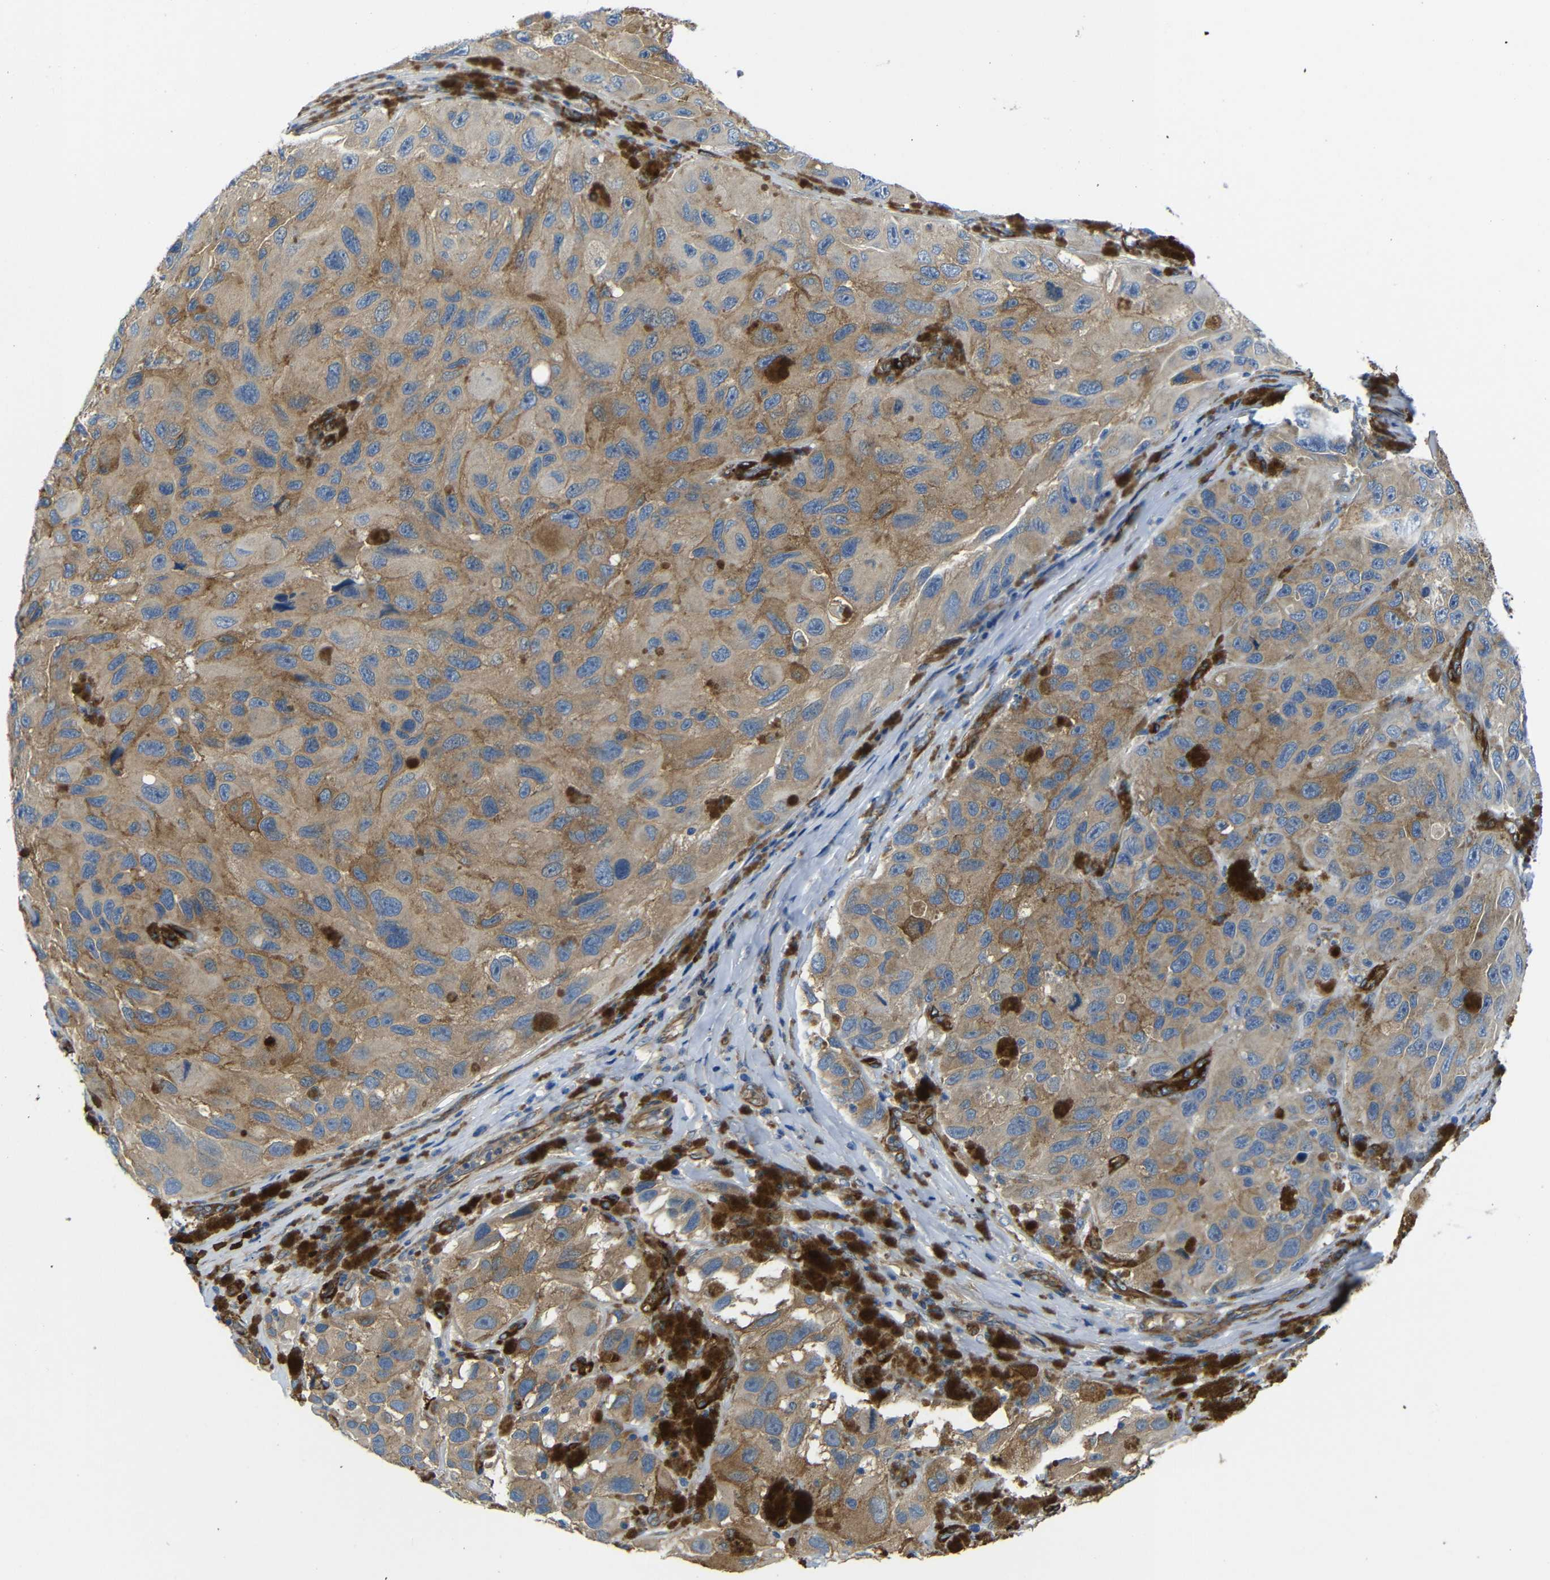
{"staining": {"intensity": "moderate", "quantity": ">75%", "location": "cytoplasmic/membranous"}, "tissue": "melanoma", "cell_type": "Tumor cells", "image_type": "cancer", "snomed": [{"axis": "morphology", "description": "Malignant melanoma, NOS"}, {"axis": "topography", "description": "Skin"}], "caption": "The immunohistochemical stain labels moderate cytoplasmic/membranous staining in tumor cells of malignant melanoma tissue. (brown staining indicates protein expression, while blue staining denotes nuclei).", "gene": "MYO1B", "patient": {"sex": "female", "age": 73}}